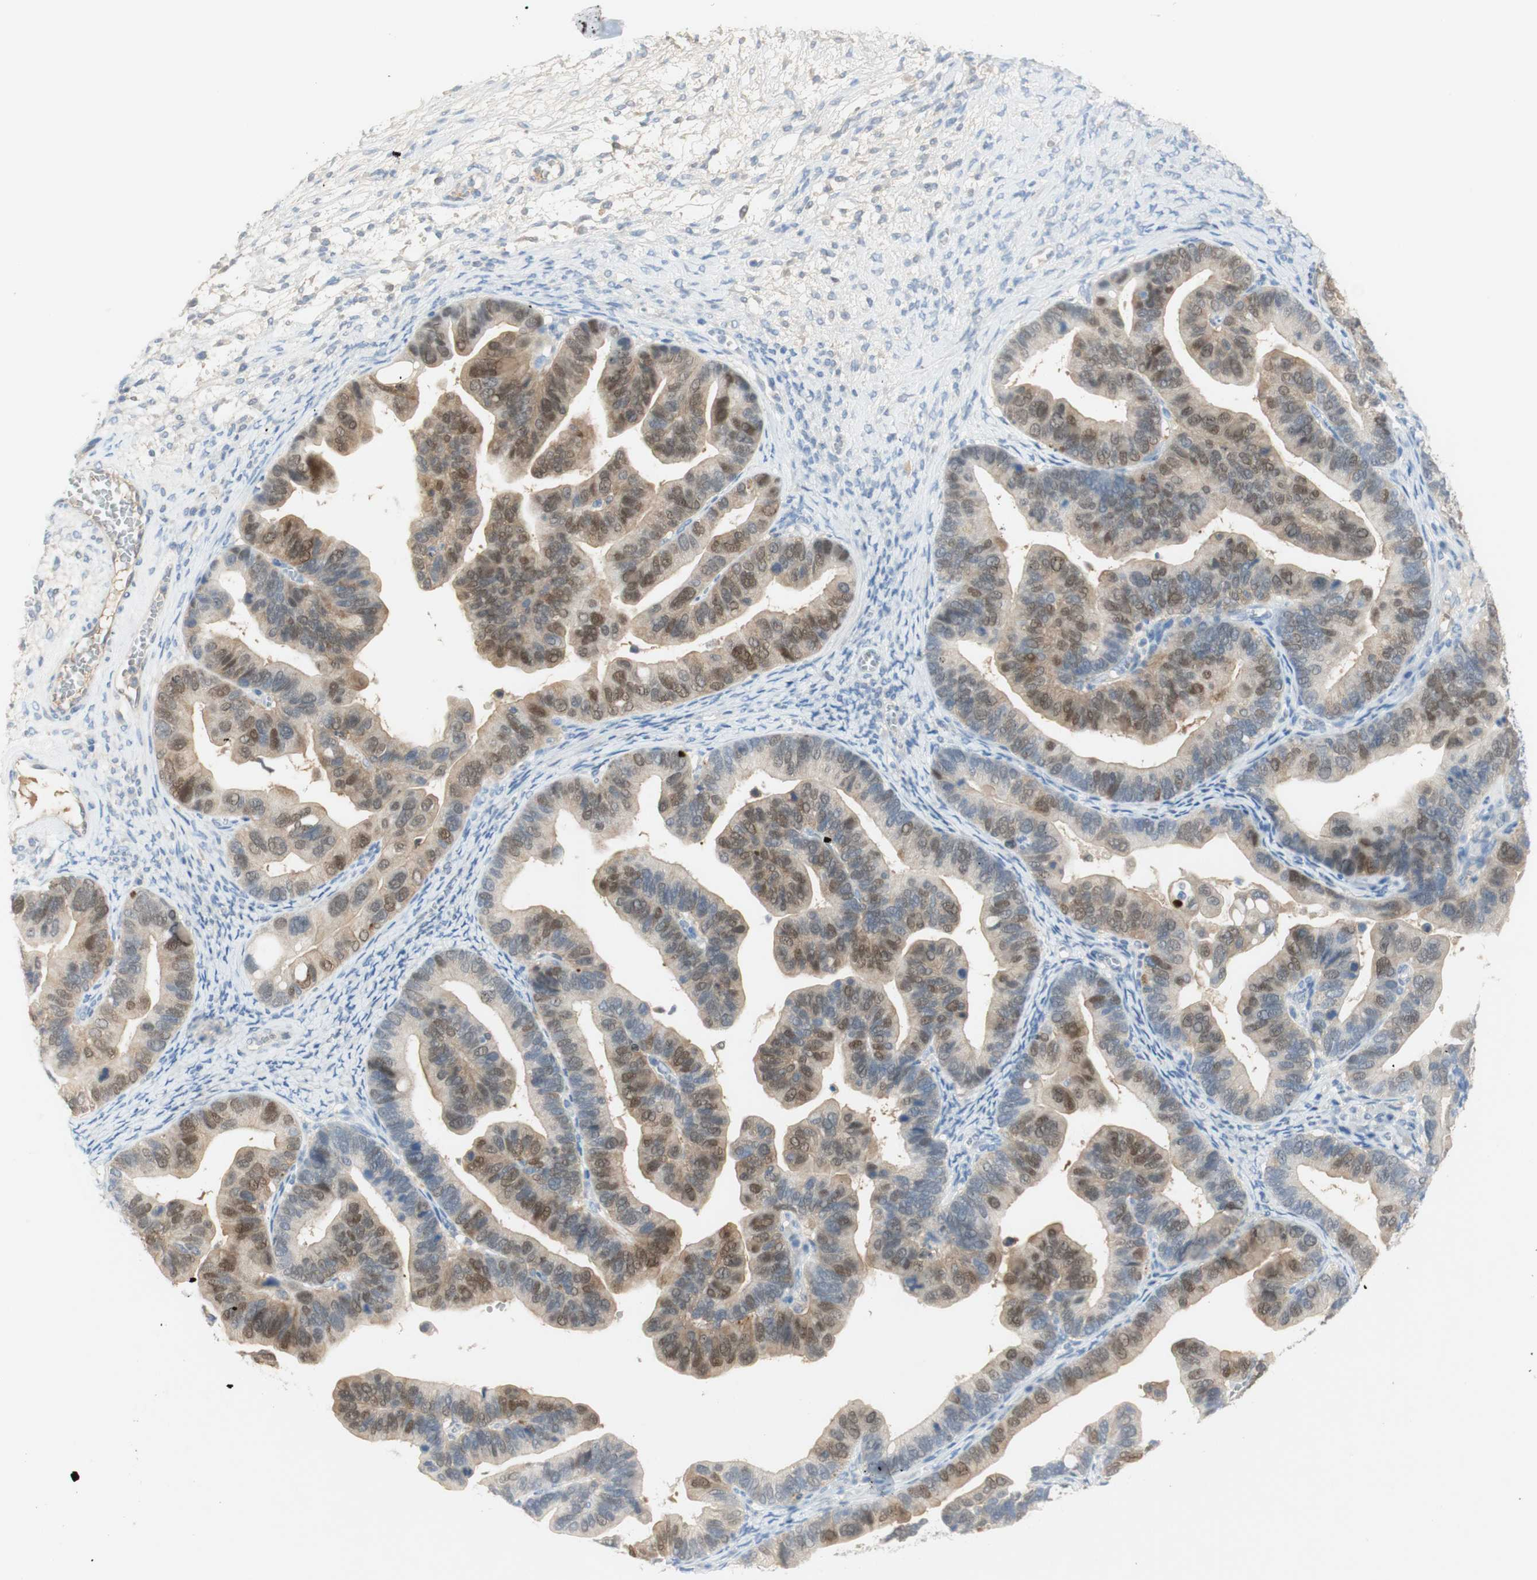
{"staining": {"intensity": "moderate", "quantity": "<25%", "location": "cytoplasmic/membranous,nuclear"}, "tissue": "ovarian cancer", "cell_type": "Tumor cells", "image_type": "cancer", "snomed": [{"axis": "morphology", "description": "Cystadenocarcinoma, serous, NOS"}, {"axis": "topography", "description": "Ovary"}], "caption": "Ovarian serous cystadenocarcinoma was stained to show a protein in brown. There is low levels of moderate cytoplasmic/membranous and nuclear positivity in about <25% of tumor cells.", "gene": "SELENBP1", "patient": {"sex": "female", "age": 56}}